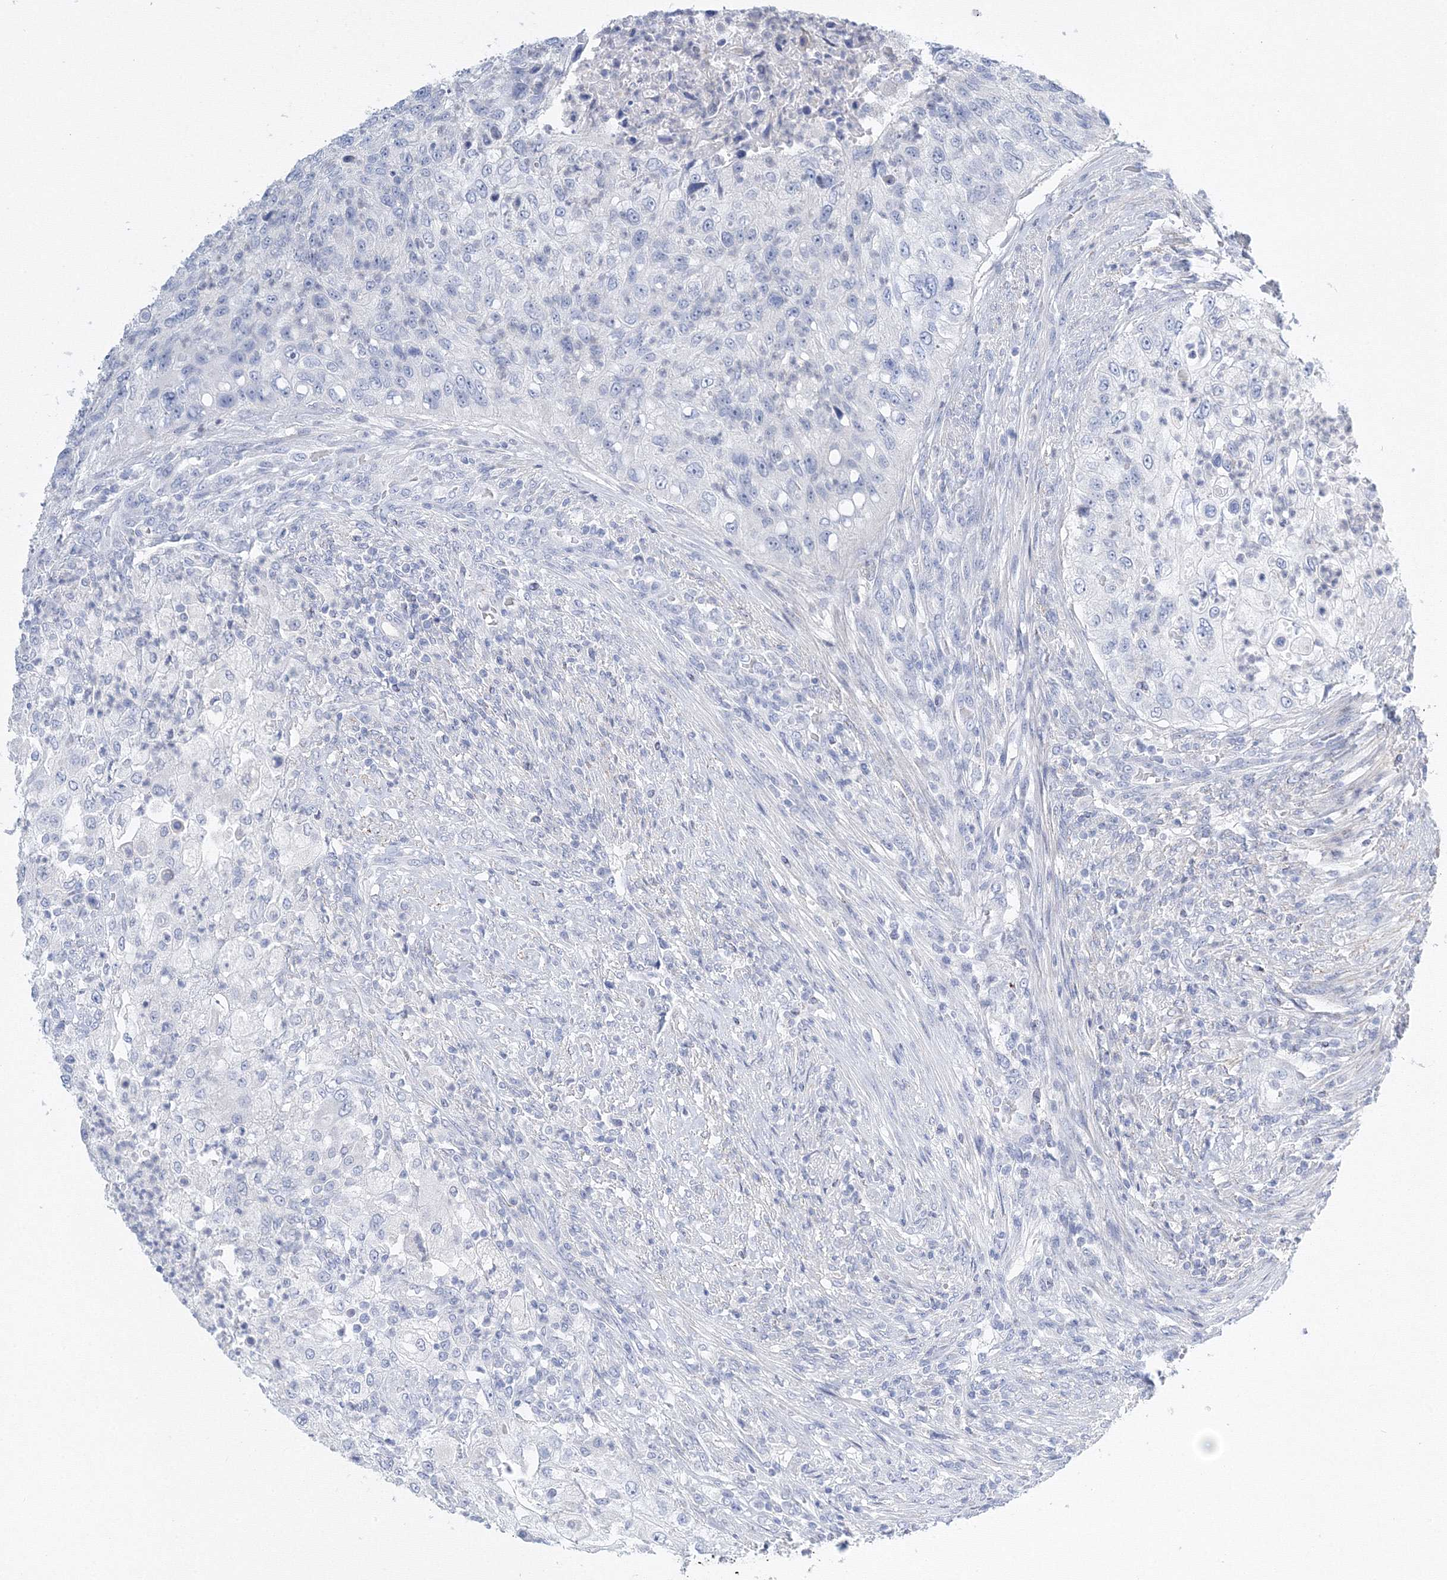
{"staining": {"intensity": "negative", "quantity": "none", "location": "none"}, "tissue": "urothelial cancer", "cell_type": "Tumor cells", "image_type": "cancer", "snomed": [{"axis": "morphology", "description": "Urothelial carcinoma, High grade"}, {"axis": "topography", "description": "Urinary bladder"}], "caption": "High-grade urothelial carcinoma was stained to show a protein in brown. There is no significant expression in tumor cells.", "gene": "AASDH", "patient": {"sex": "female", "age": 60}}